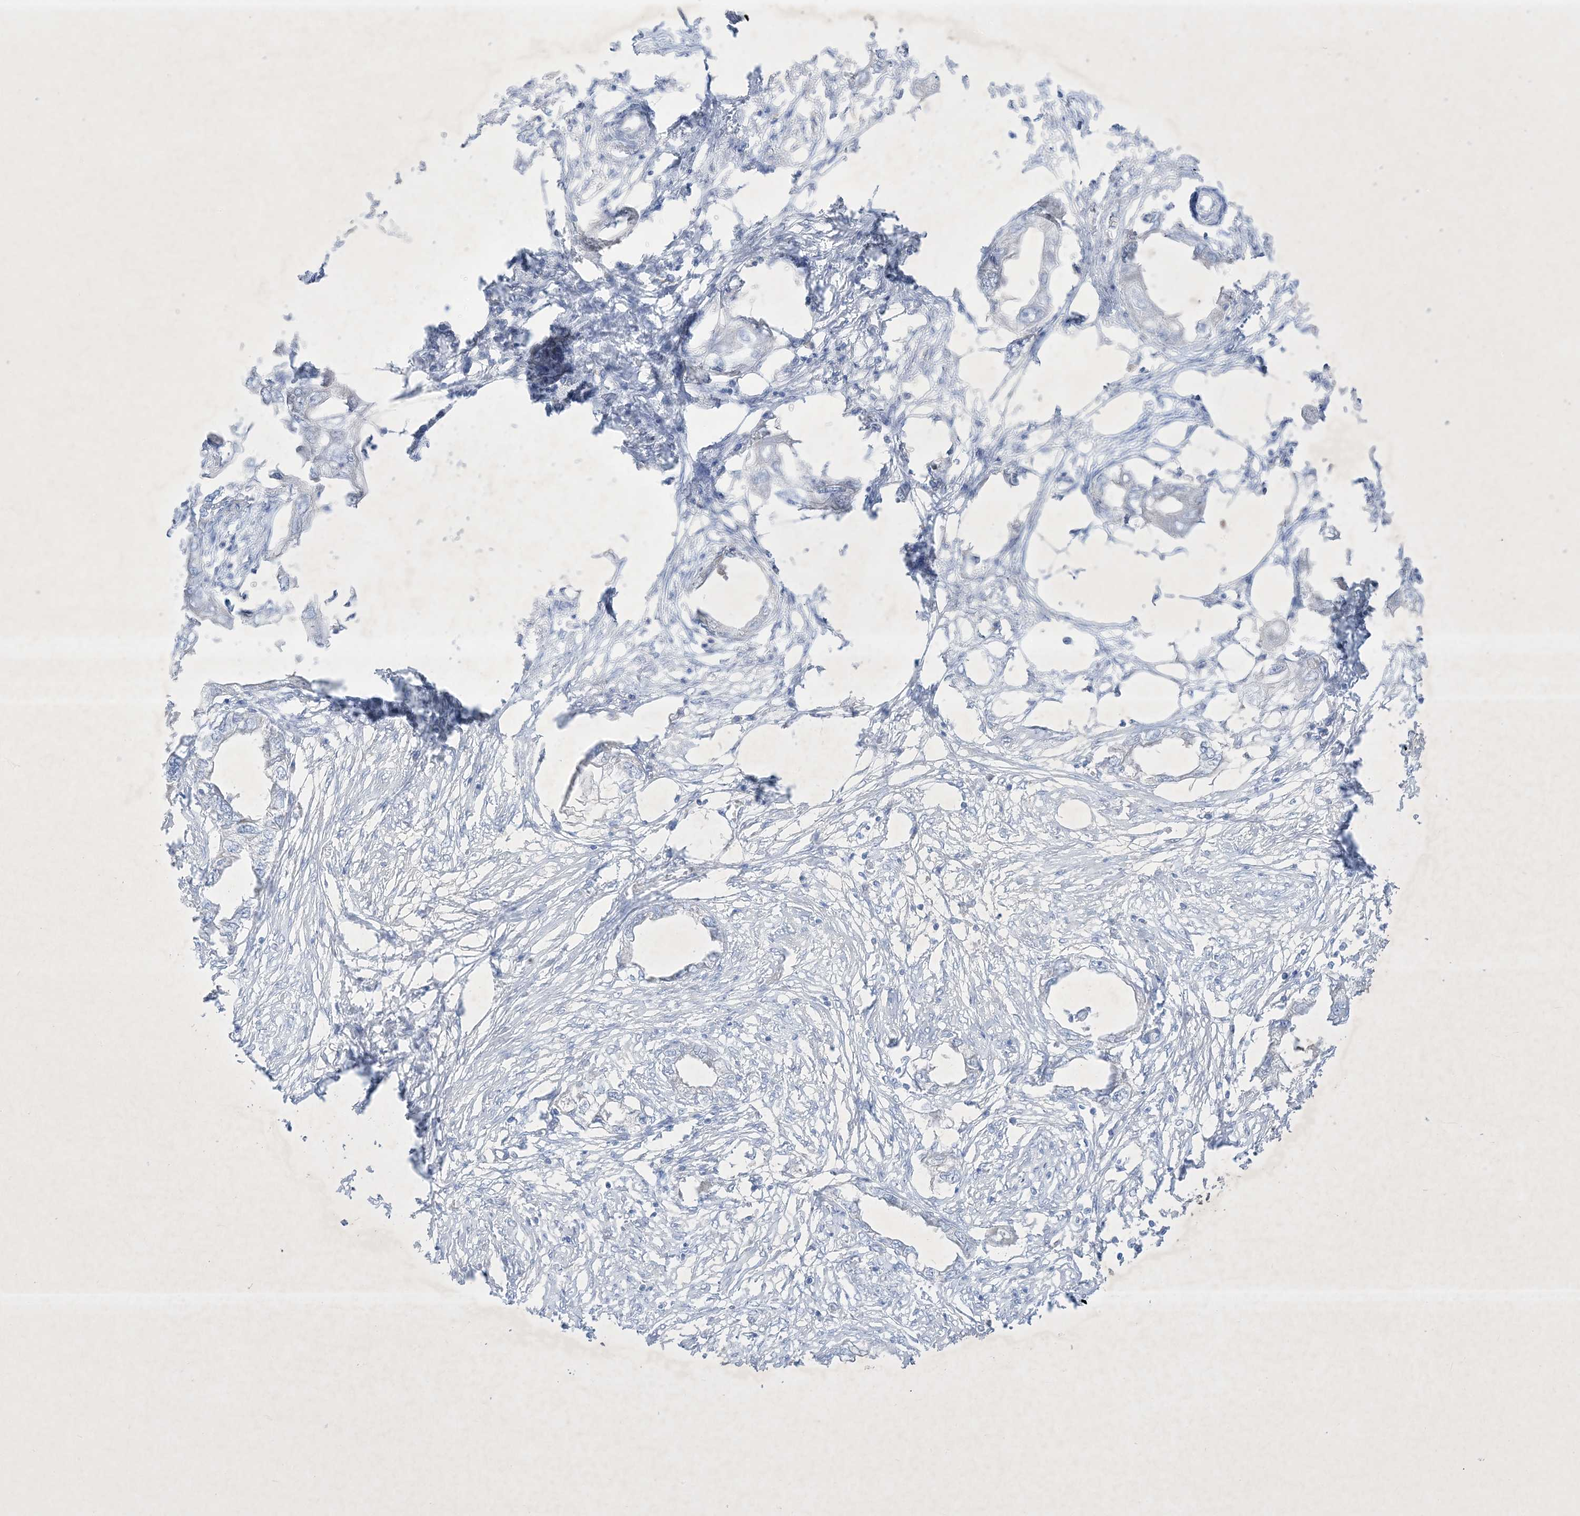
{"staining": {"intensity": "negative", "quantity": "none", "location": "none"}, "tissue": "endometrial cancer", "cell_type": "Tumor cells", "image_type": "cancer", "snomed": [{"axis": "morphology", "description": "Adenocarcinoma, NOS"}, {"axis": "morphology", "description": "Adenocarcinoma, metastatic, NOS"}, {"axis": "topography", "description": "Adipose tissue"}, {"axis": "topography", "description": "Endometrium"}], "caption": "Tumor cells are negative for brown protein staining in endometrial cancer (metastatic adenocarcinoma).", "gene": "PLEKHA3", "patient": {"sex": "female", "age": 67}}